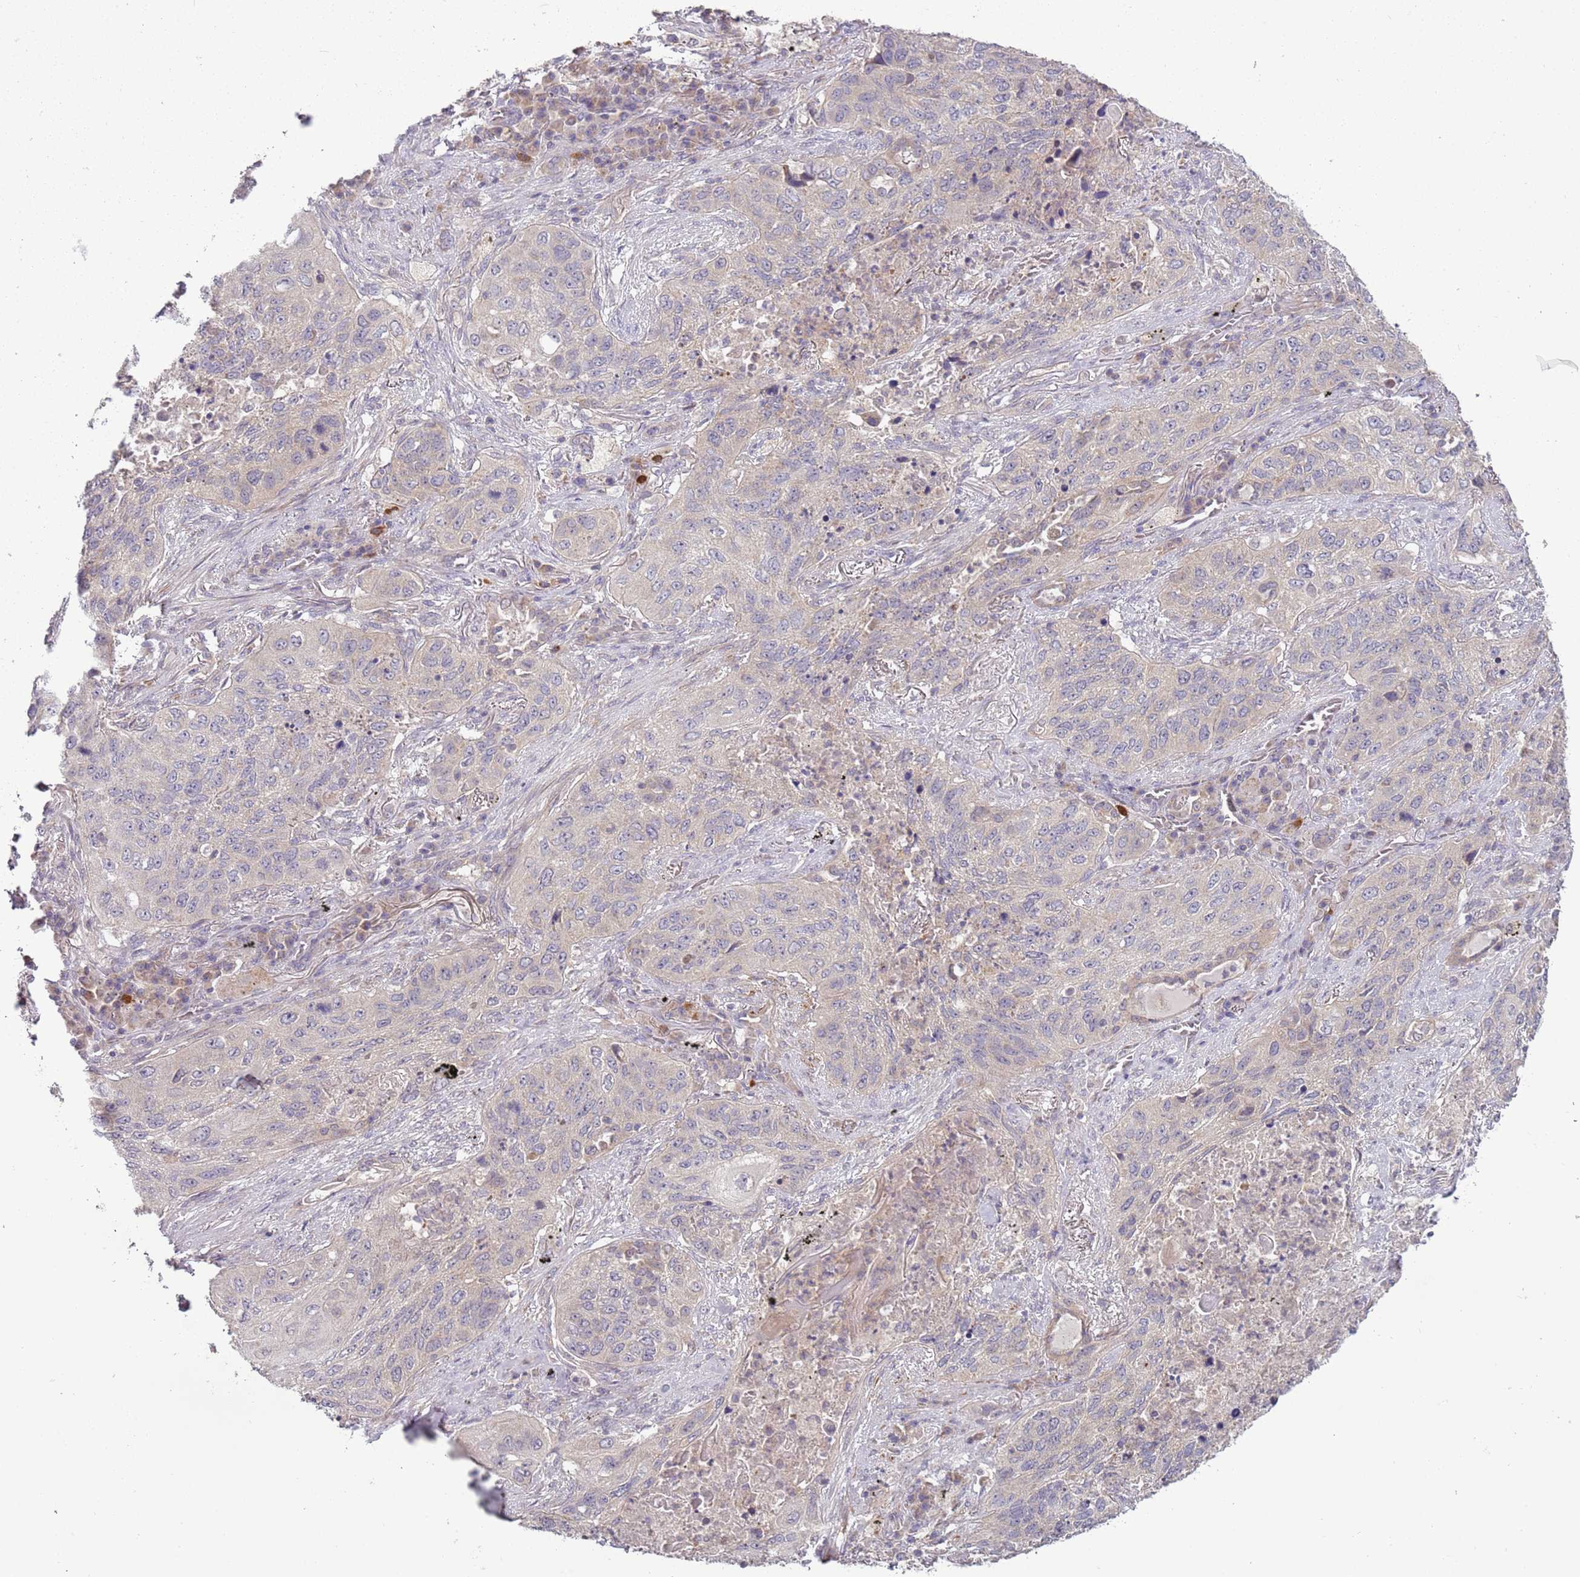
{"staining": {"intensity": "negative", "quantity": "none", "location": "none"}, "tissue": "lung cancer", "cell_type": "Tumor cells", "image_type": "cancer", "snomed": [{"axis": "morphology", "description": "Squamous cell carcinoma, NOS"}, {"axis": "topography", "description": "Lung"}], "caption": "This is an immunohistochemistry (IHC) image of human lung cancer. There is no expression in tumor cells.", "gene": "DTD2", "patient": {"sex": "female", "age": 63}}